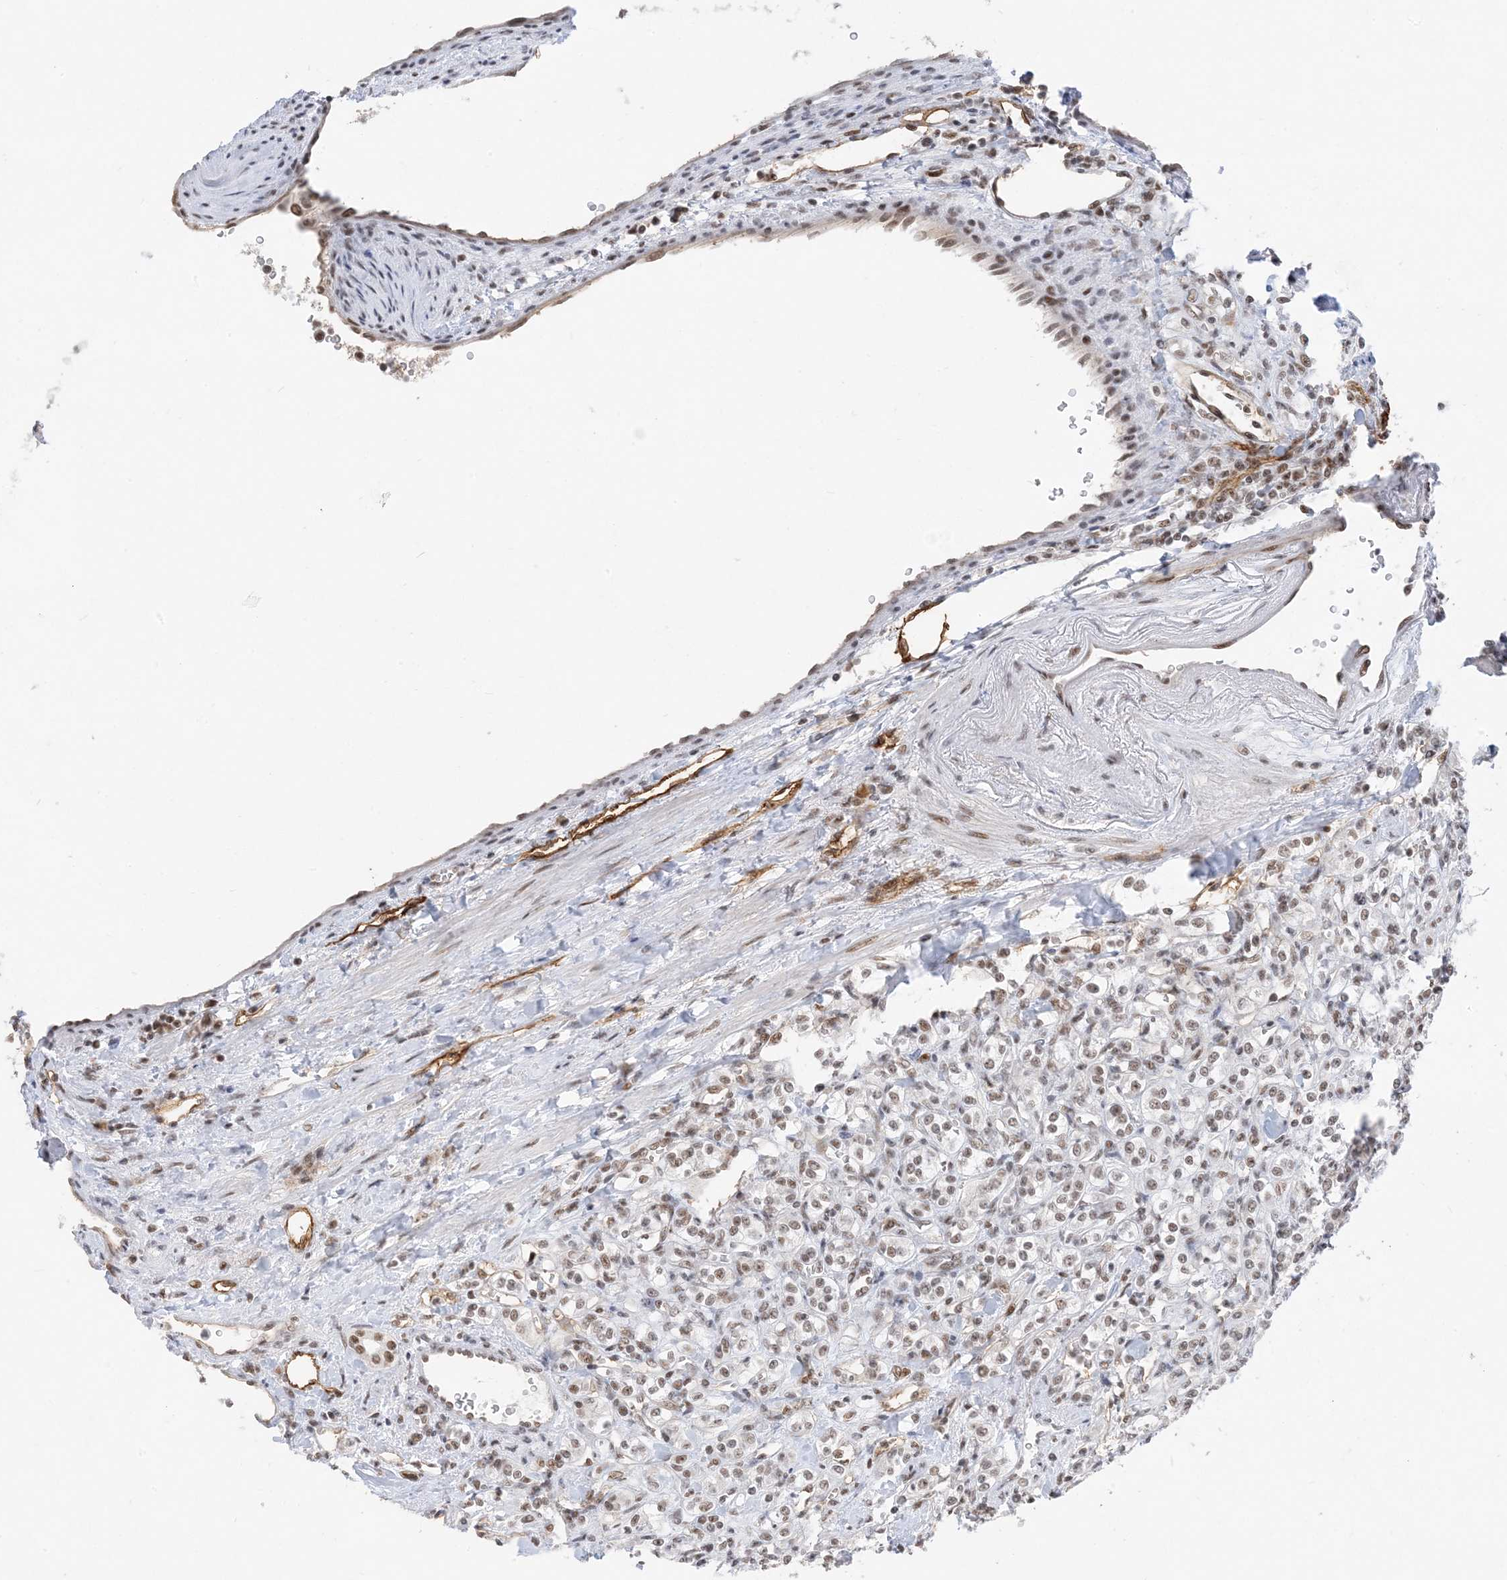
{"staining": {"intensity": "weak", "quantity": "25%-75%", "location": "nuclear"}, "tissue": "renal cancer", "cell_type": "Tumor cells", "image_type": "cancer", "snomed": [{"axis": "morphology", "description": "Adenocarcinoma, NOS"}, {"axis": "topography", "description": "Kidney"}], "caption": "Protein expression by immunohistochemistry (IHC) shows weak nuclear positivity in approximately 25%-75% of tumor cells in renal cancer.", "gene": "SF3A3", "patient": {"sex": "male", "age": 77}}